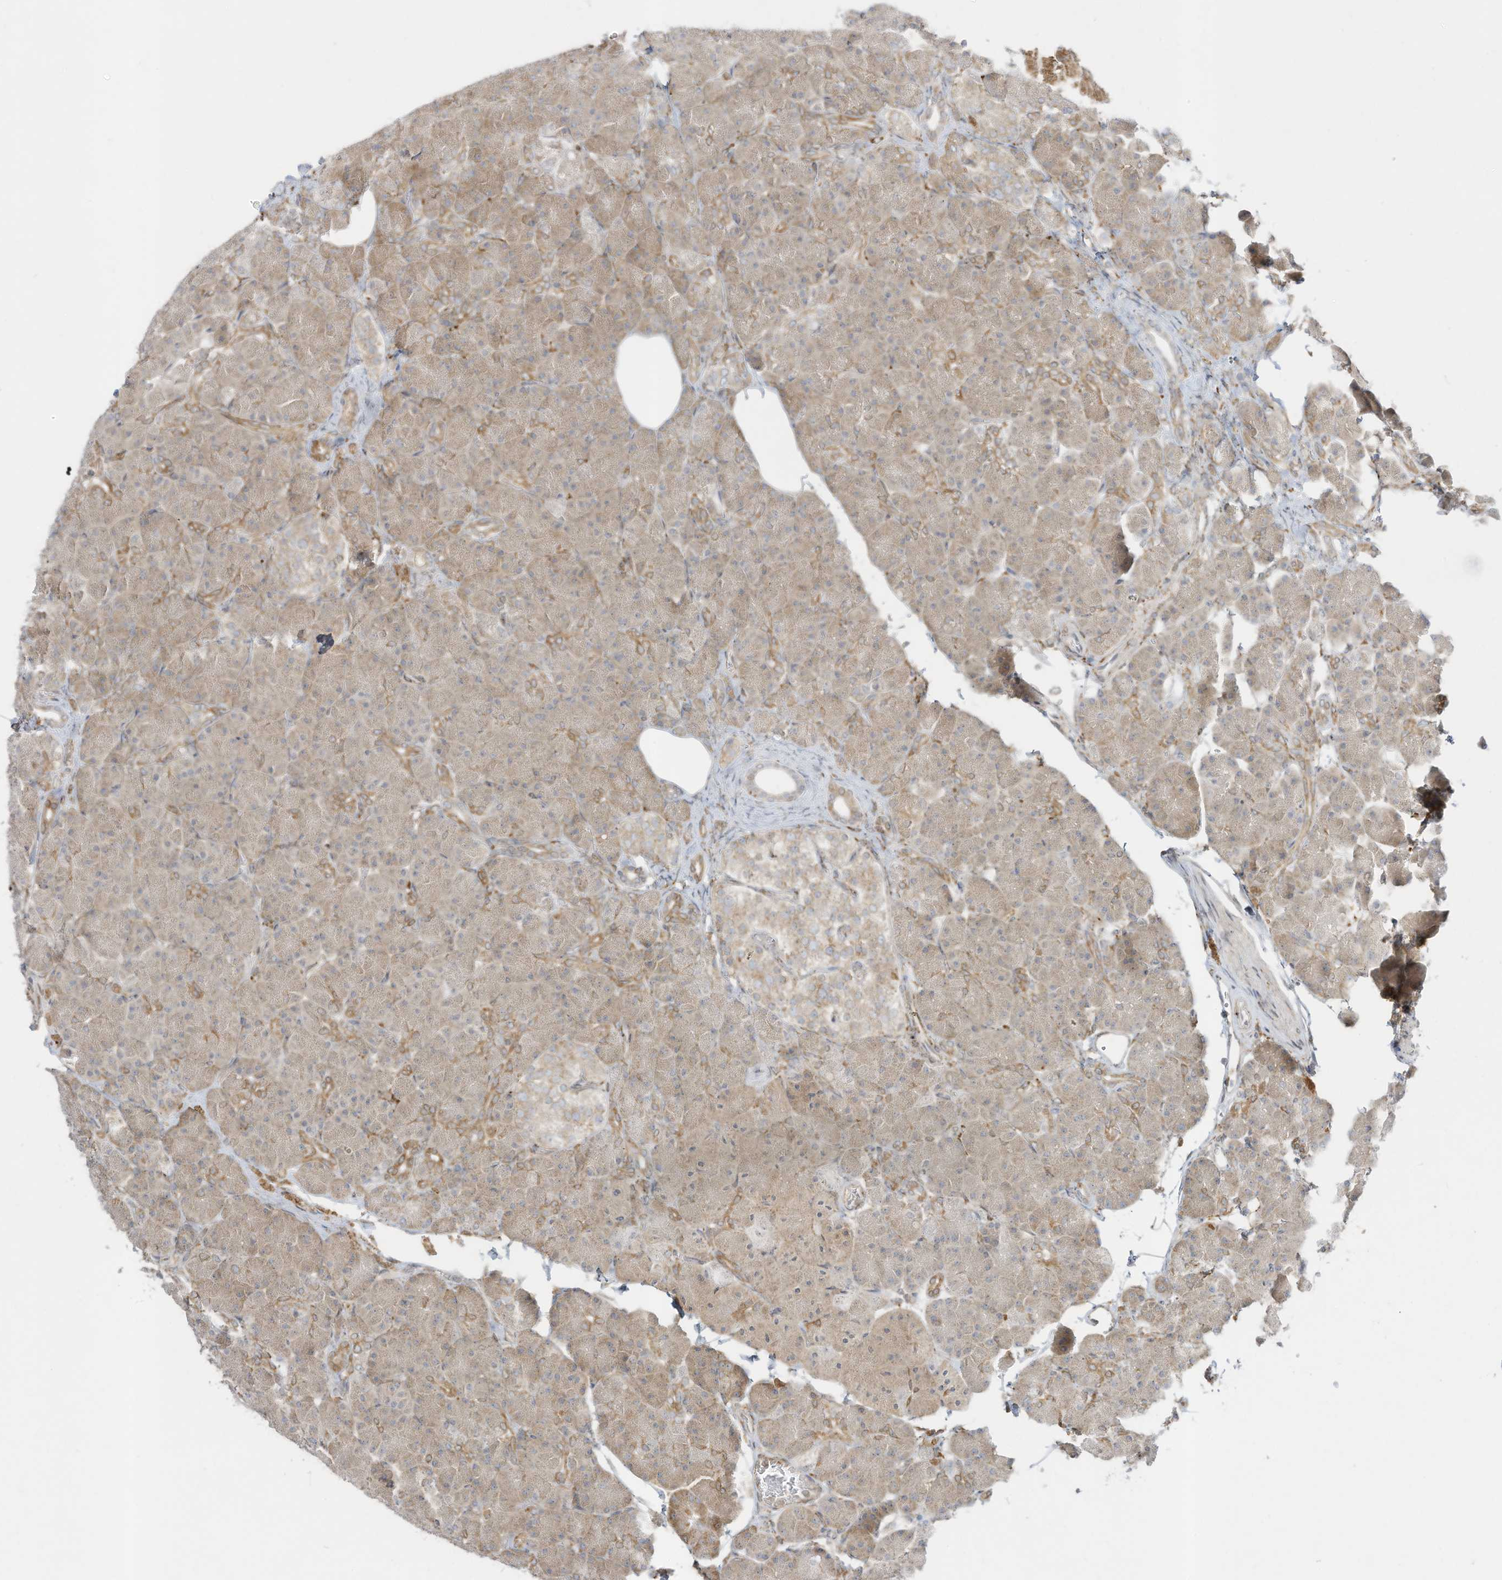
{"staining": {"intensity": "moderate", "quantity": "<25%", "location": "cytoplasmic/membranous"}, "tissue": "pancreas", "cell_type": "Exocrine glandular cells", "image_type": "normal", "snomed": [{"axis": "morphology", "description": "Normal tissue, NOS"}, {"axis": "topography", "description": "Pancreas"}], "caption": "An immunohistochemistry (IHC) histopathology image of unremarkable tissue is shown. Protein staining in brown labels moderate cytoplasmic/membranous positivity in pancreas within exocrine glandular cells.", "gene": "PTK6", "patient": {"sex": "female", "age": 43}}